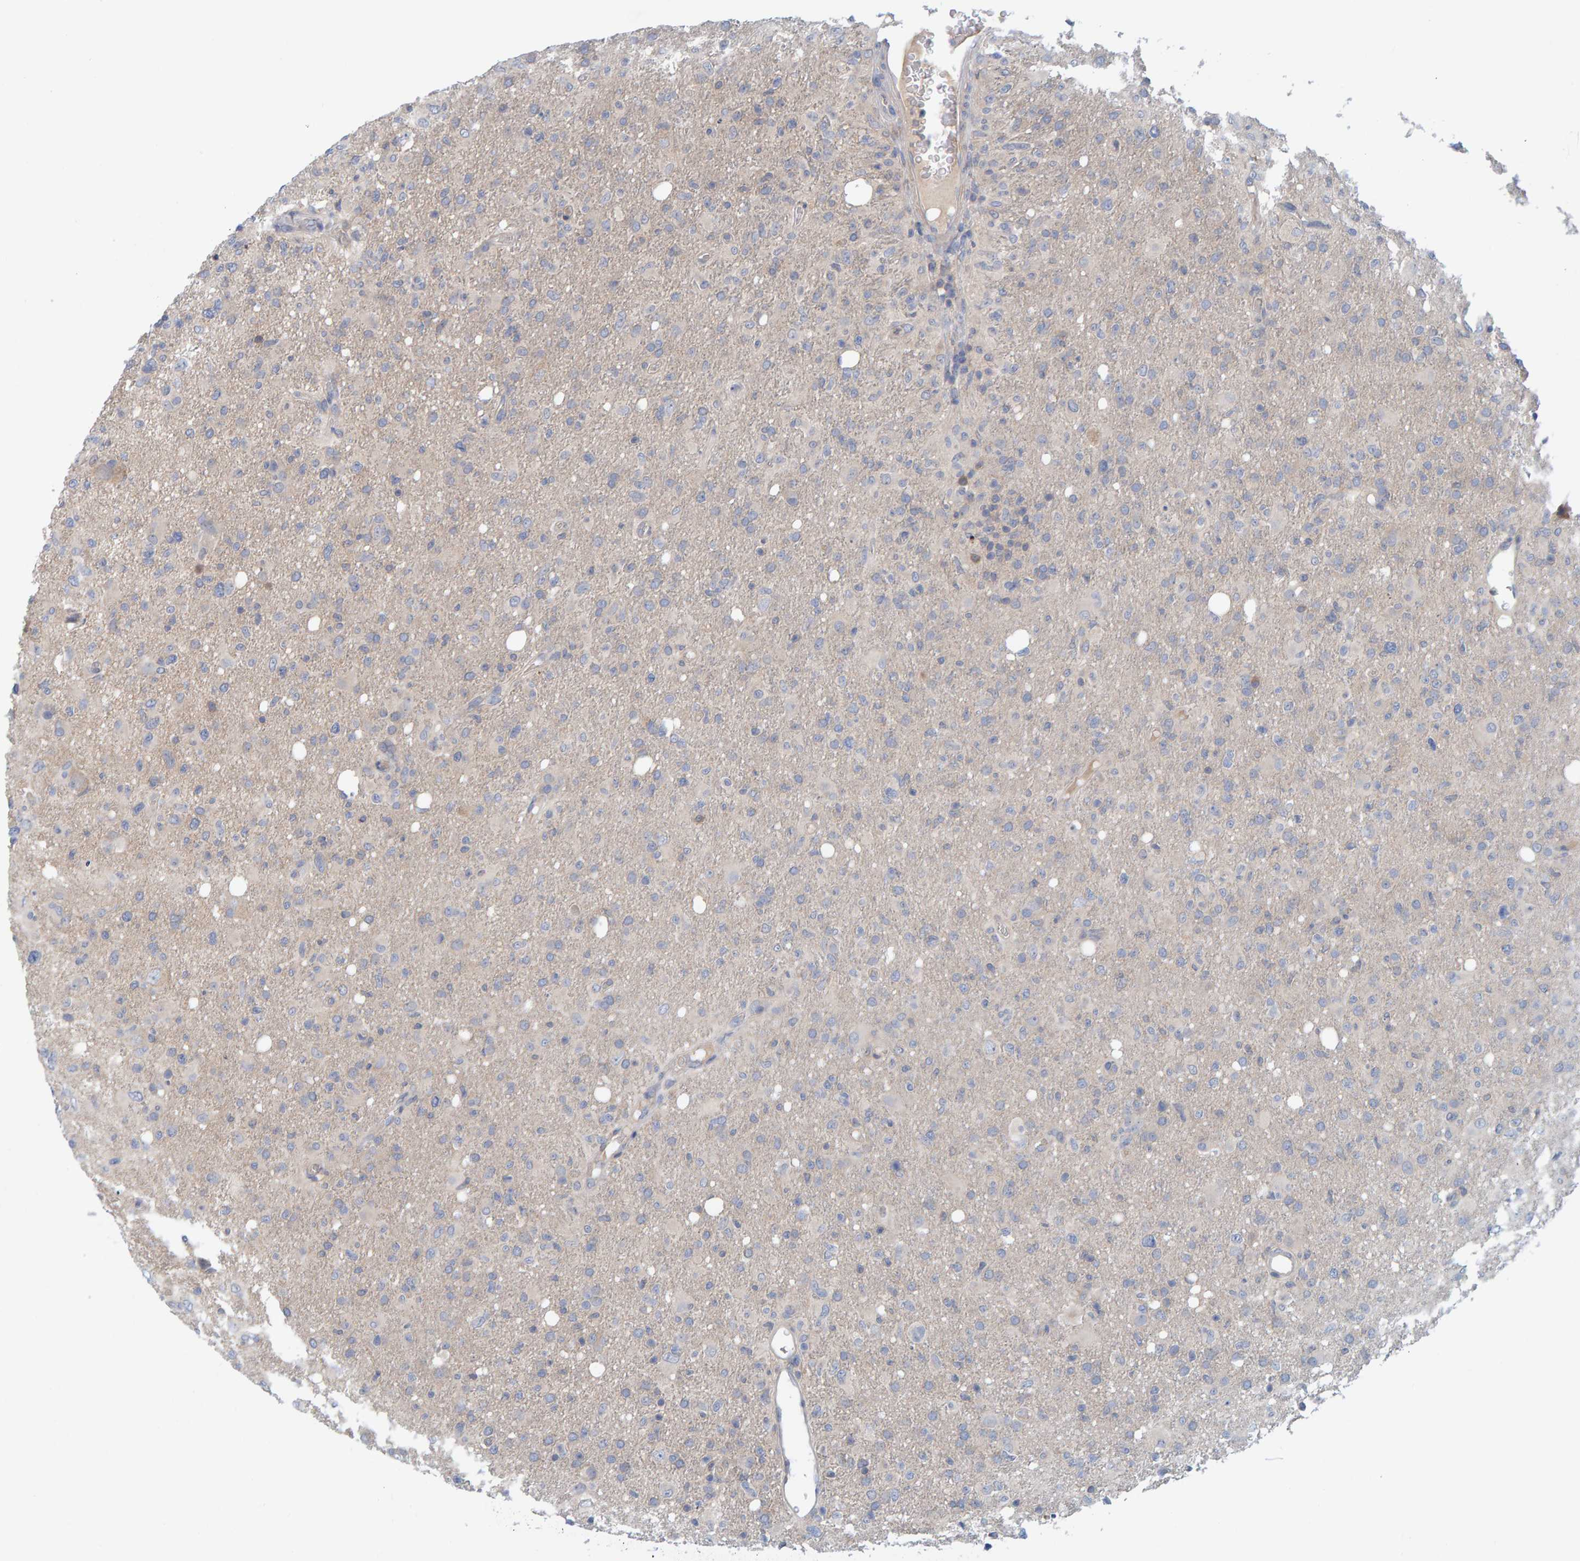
{"staining": {"intensity": "negative", "quantity": "none", "location": "none"}, "tissue": "glioma", "cell_type": "Tumor cells", "image_type": "cancer", "snomed": [{"axis": "morphology", "description": "Glioma, malignant, High grade"}, {"axis": "topography", "description": "Brain"}], "caption": "A high-resolution photomicrograph shows immunohistochemistry (IHC) staining of malignant glioma (high-grade), which demonstrates no significant staining in tumor cells.", "gene": "TATDN1", "patient": {"sex": "female", "age": 57}}